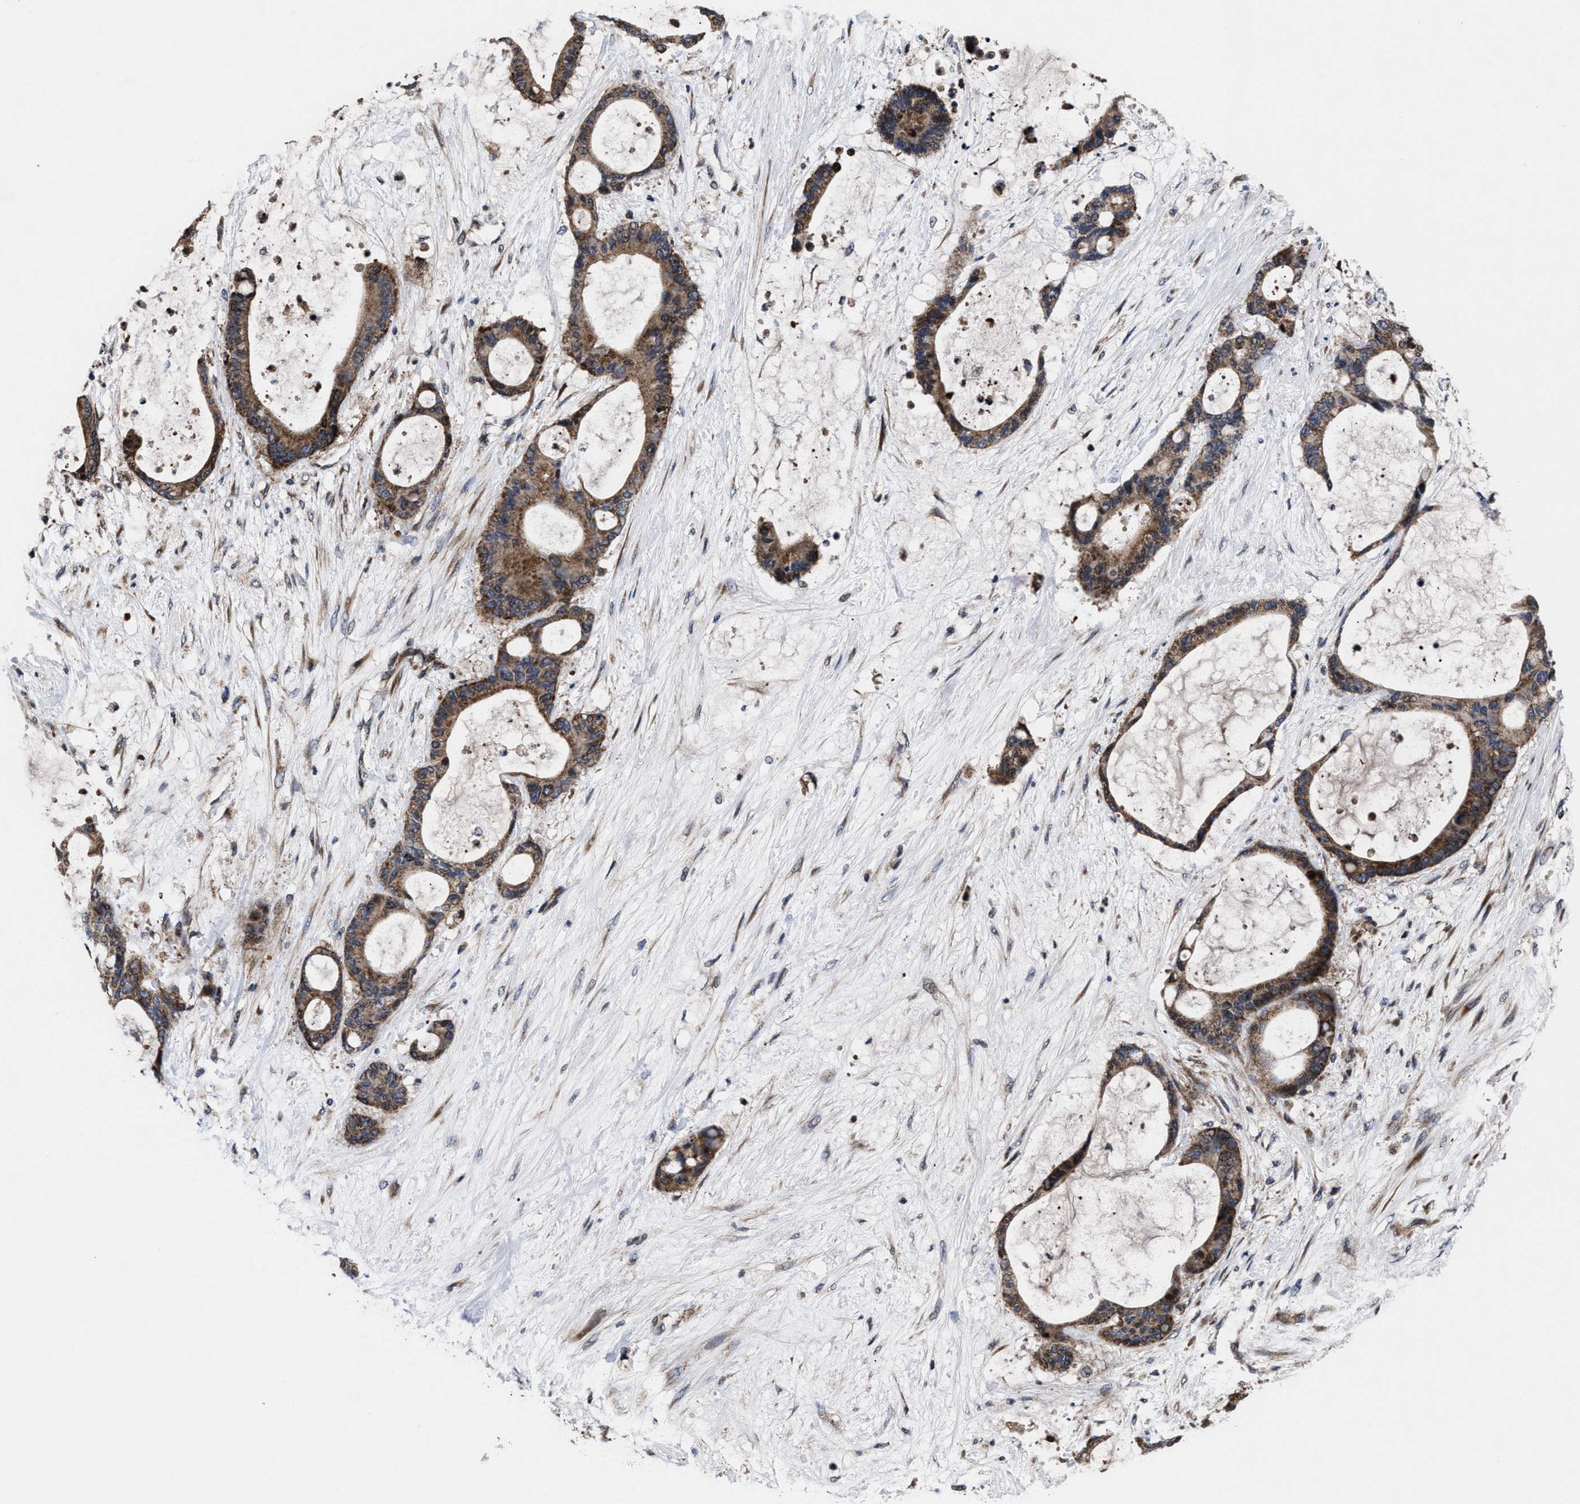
{"staining": {"intensity": "moderate", "quantity": ">75%", "location": "cytoplasmic/membranous"}, "tissue": "liver cancer", "cell_type": "Tumor cells", "image_type": "cancer", "snomed": [{"axis": "morphology", "description": "Cholangiocarcinoma"}, {"axis": "topography", "description": "Liver"}], "caption": "Liver cancer tissue reveals moderate cytoplasmic/membranous positivity in approximately >75% of tumor cells, visualized by immunohistochemistry.", "gene": "MRPL50", "patient": {"sex": "female", "age": 73}}